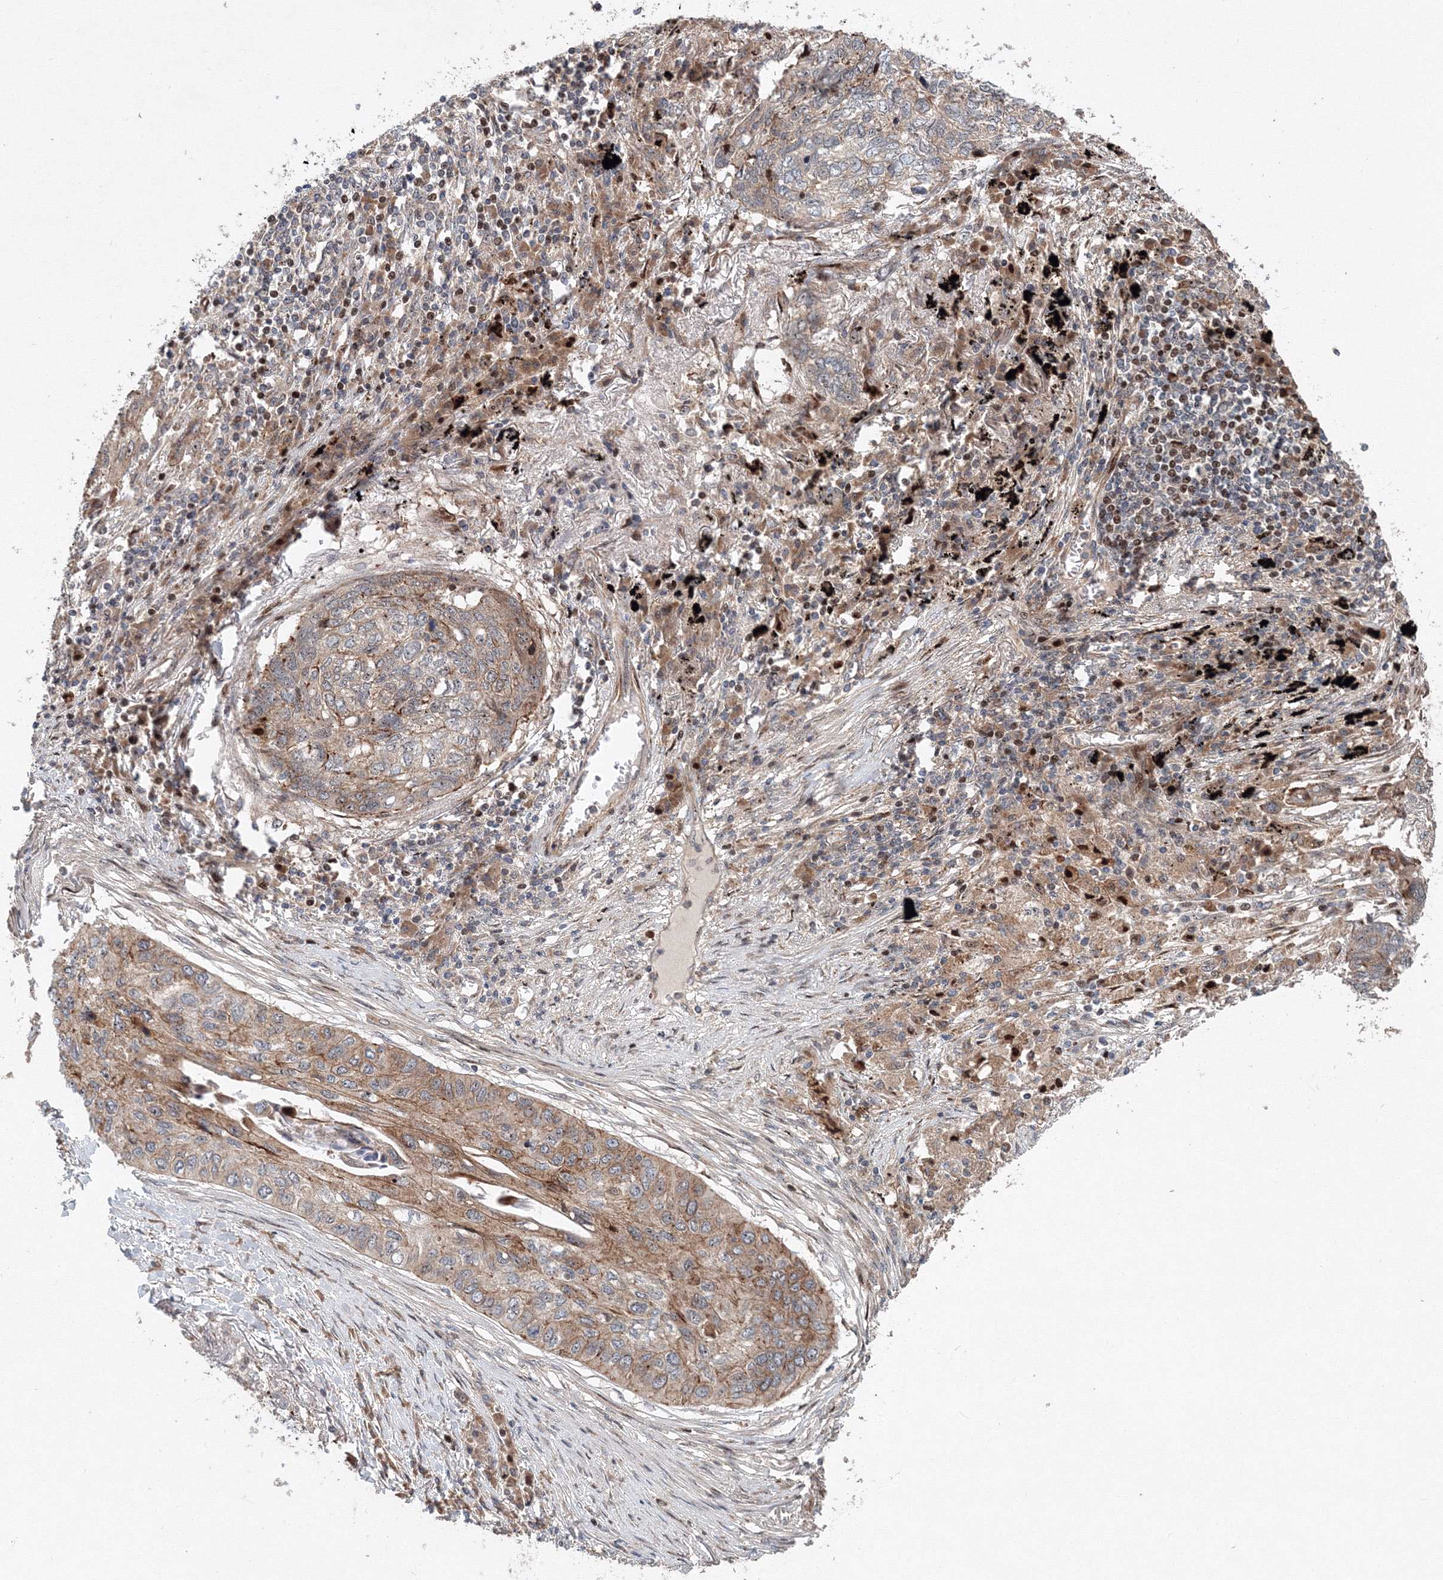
{"staining": {"intensity": "weak", "quantity": ">75%", "location": "cytoplasmic/membranous,nuclear"}, "tissue": "lung cancer", "cell_type": "Tumor cells", "image_type": "cancer", "snomed": [{"axis": "morphology", "description": "Squamous cell carcinoma, NOS"}, {"axis": "topography", "description": "Lung"}], "caption": "Tumor cells reveal low levels of weak cytoplasmic/membranous and nuclear positivity in about >75% of cells in human lung squamous cell carcinoma.", "gene": "ANKAR", "patient": {"sex": "female", "age": 63}}